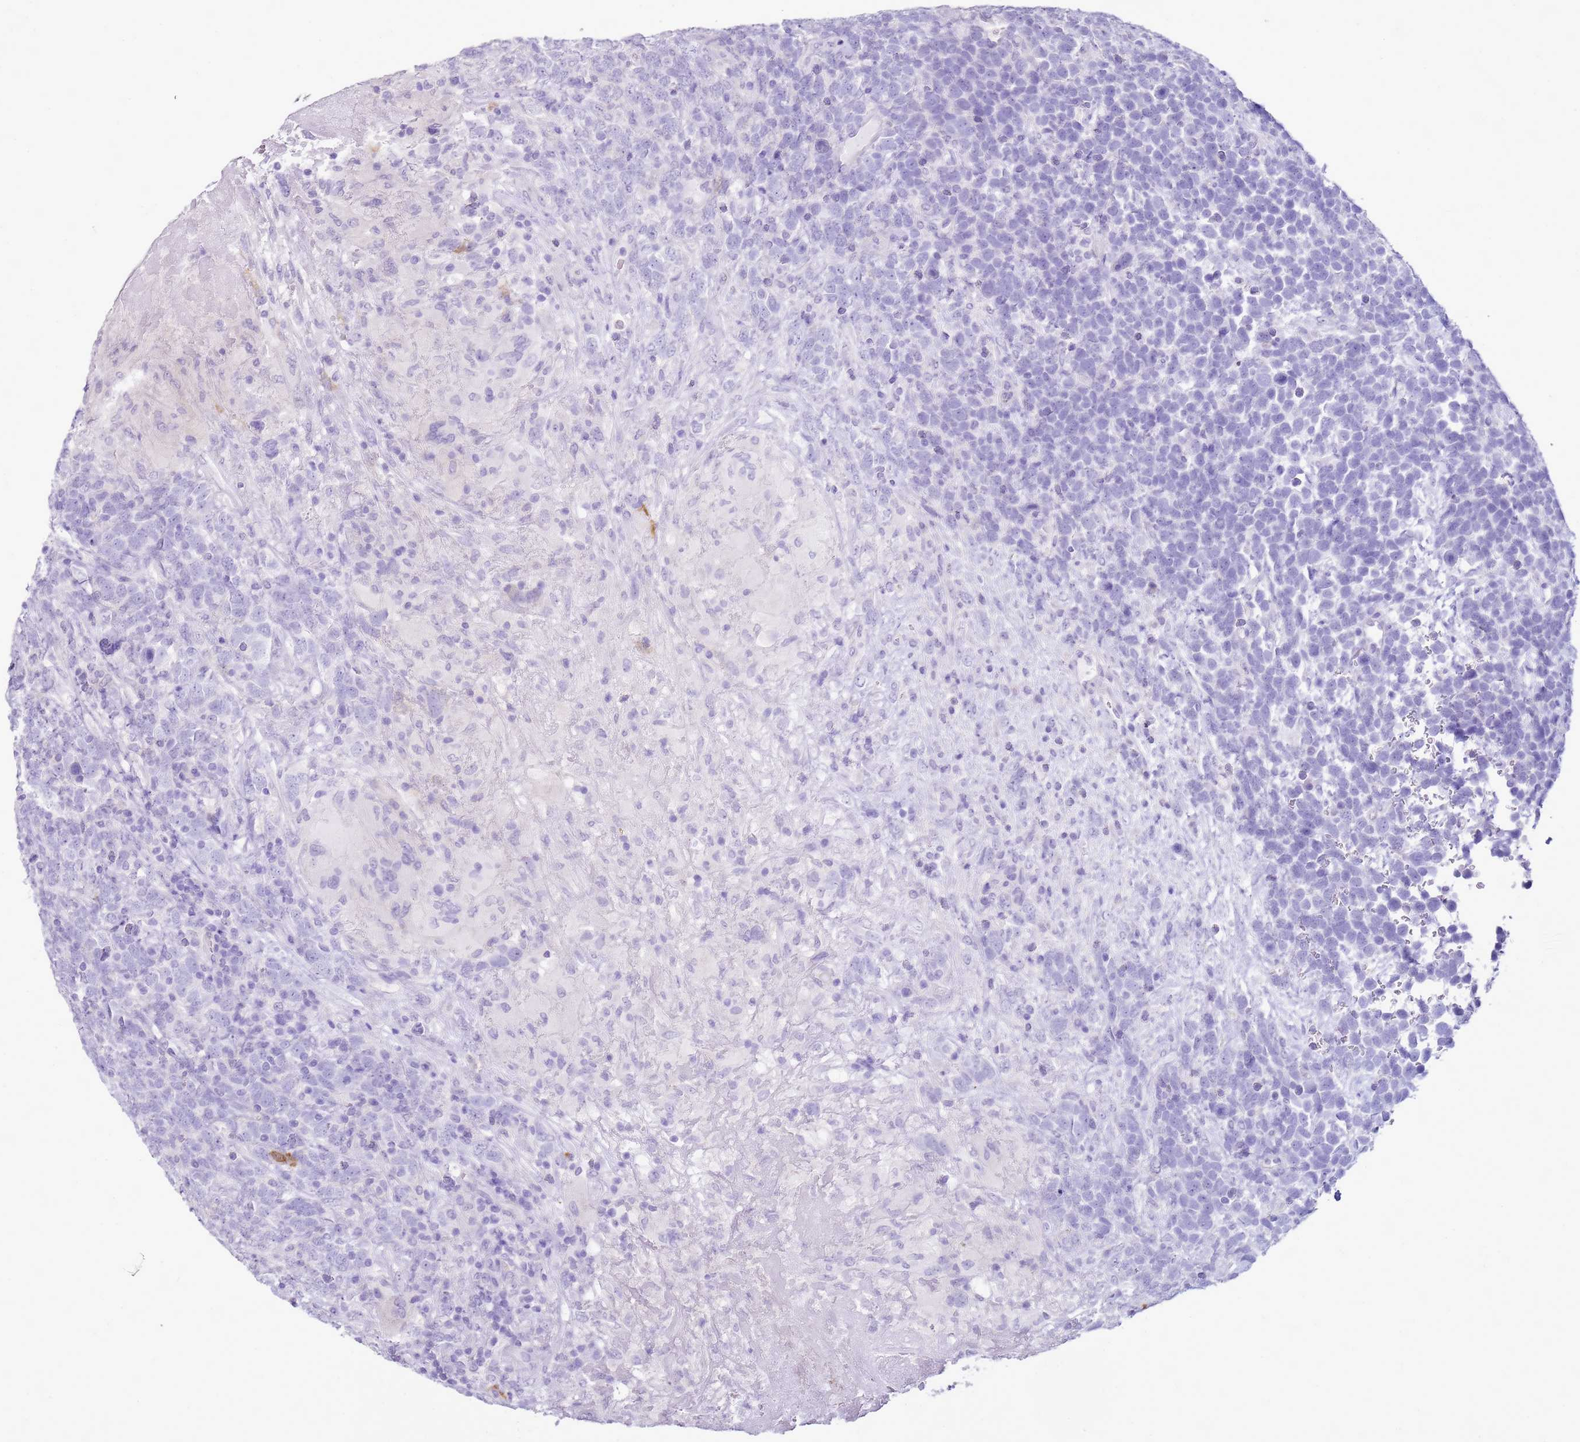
{"staining": {"intensity": "negative", "quantity": "none", "location": "none"}, "tissue": "urothelial cancer", "cell_type": "Tumor cells", "image_type": "cancer", "snomed": [{"axis": "morphology", "description": "Urothelial carcinoma, High grade"}, {"axis": "topography", "description": "Urinary bladder"}], "caption": "Immunohistochemistry (IHC) of high-grade urothelial carcinoma exhibits no expression in tumor cells. (IHC, brightfield microscopy, high magnification).", "gene": "SULT1E1", "patient": {"sex": "female", "age": 82}}